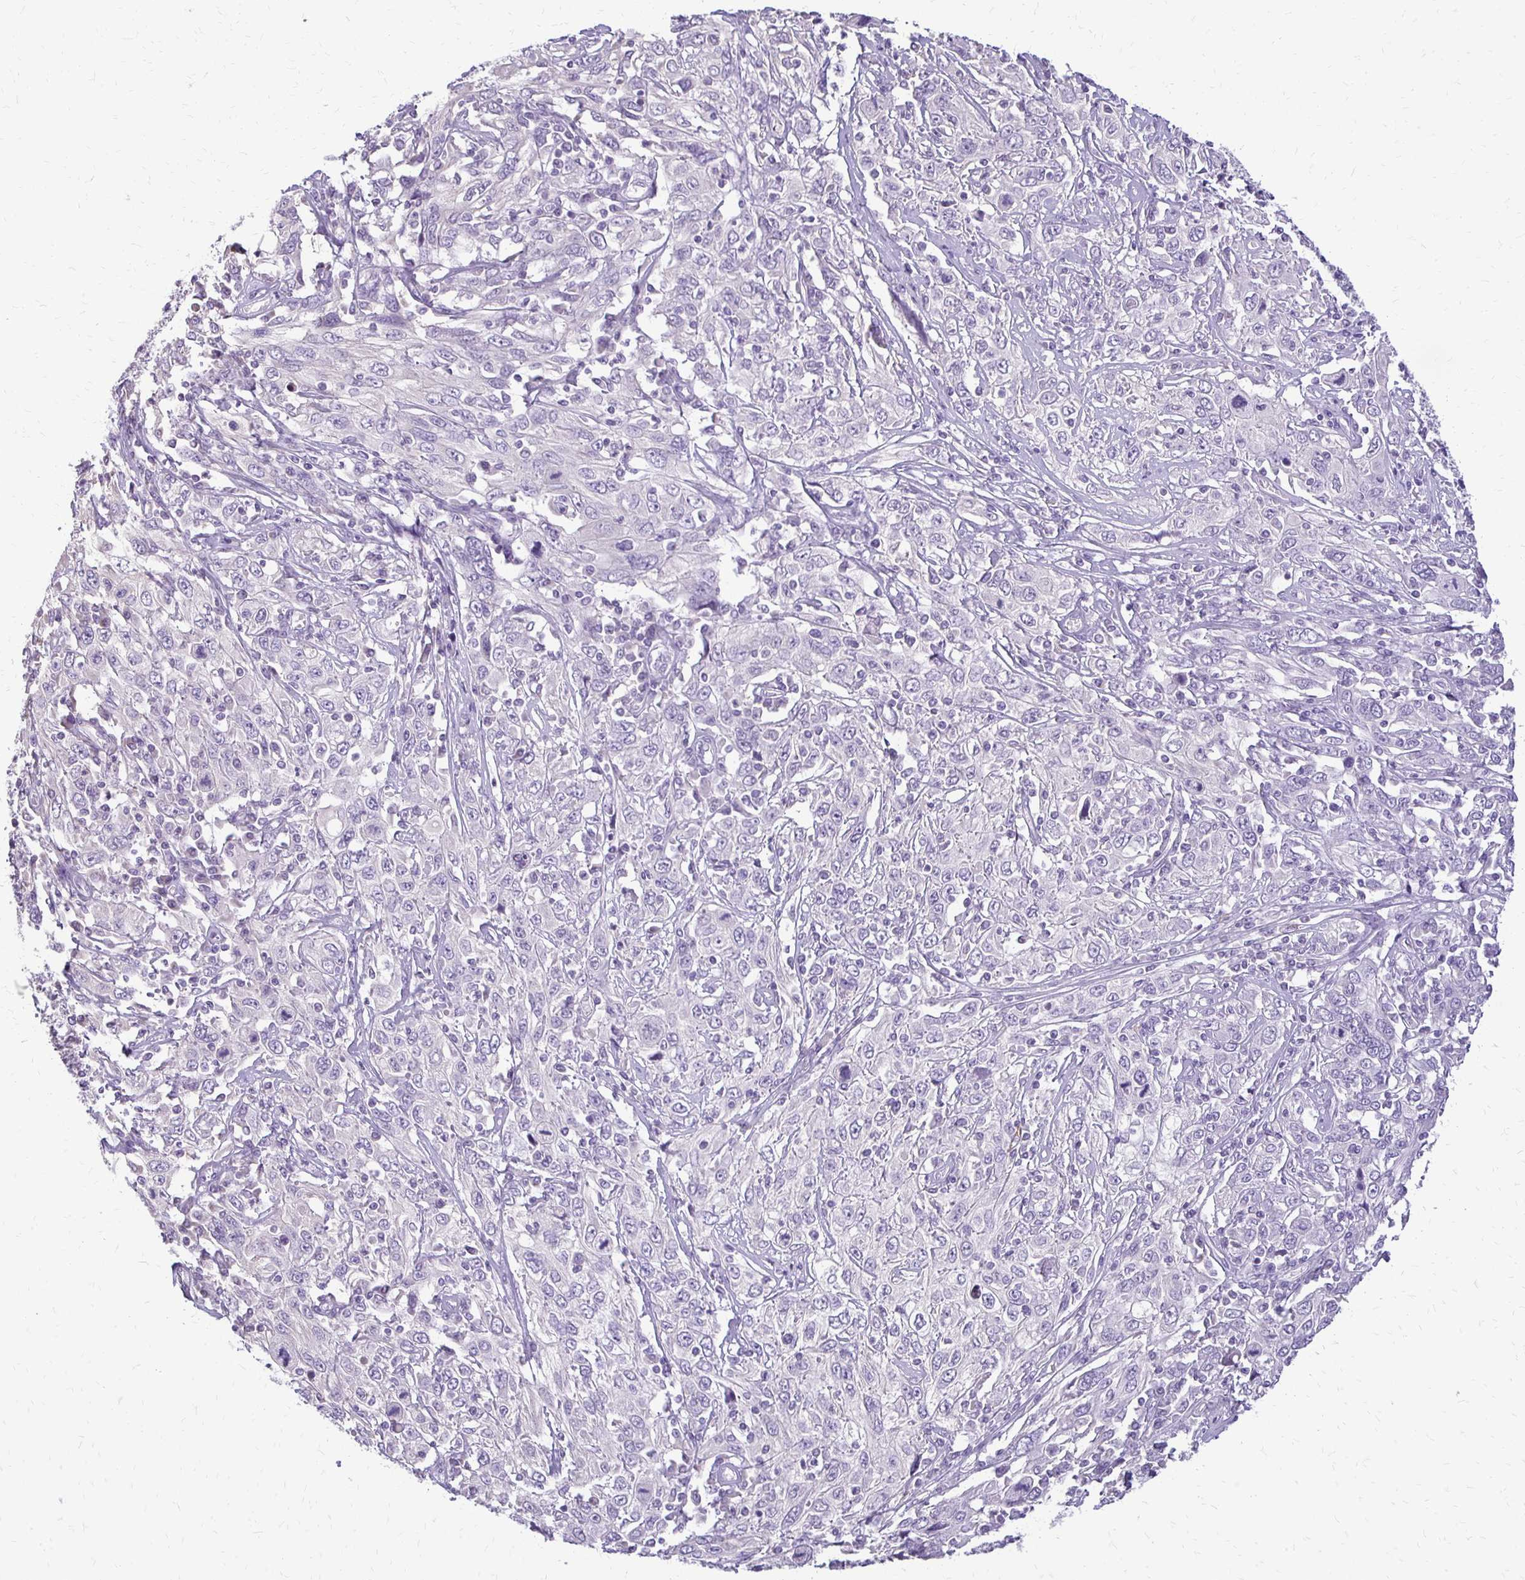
{"staining": {"intensity": "negative", "quantity": "none", "location": "none"}, "tissue": "cervical cancer", "cell_type": "Tumor cells", "image_type": "cancer", "snomed": [{"axis": "morphology", "description": "Squamous cell carcinoma, NOS"}, {"axis": "topography", "description": "Cervix"}], "caption": "High magnification brightfield microscopy of cervical squamous cell carcinoma stained with DAB (3,3'-diaminobenzidine) (brown) and counterstained with hematoxylin (blue): tumor cells show no significant expression.", "gene": "ALPG", "patient": {"sex": "female", "age": 46}}